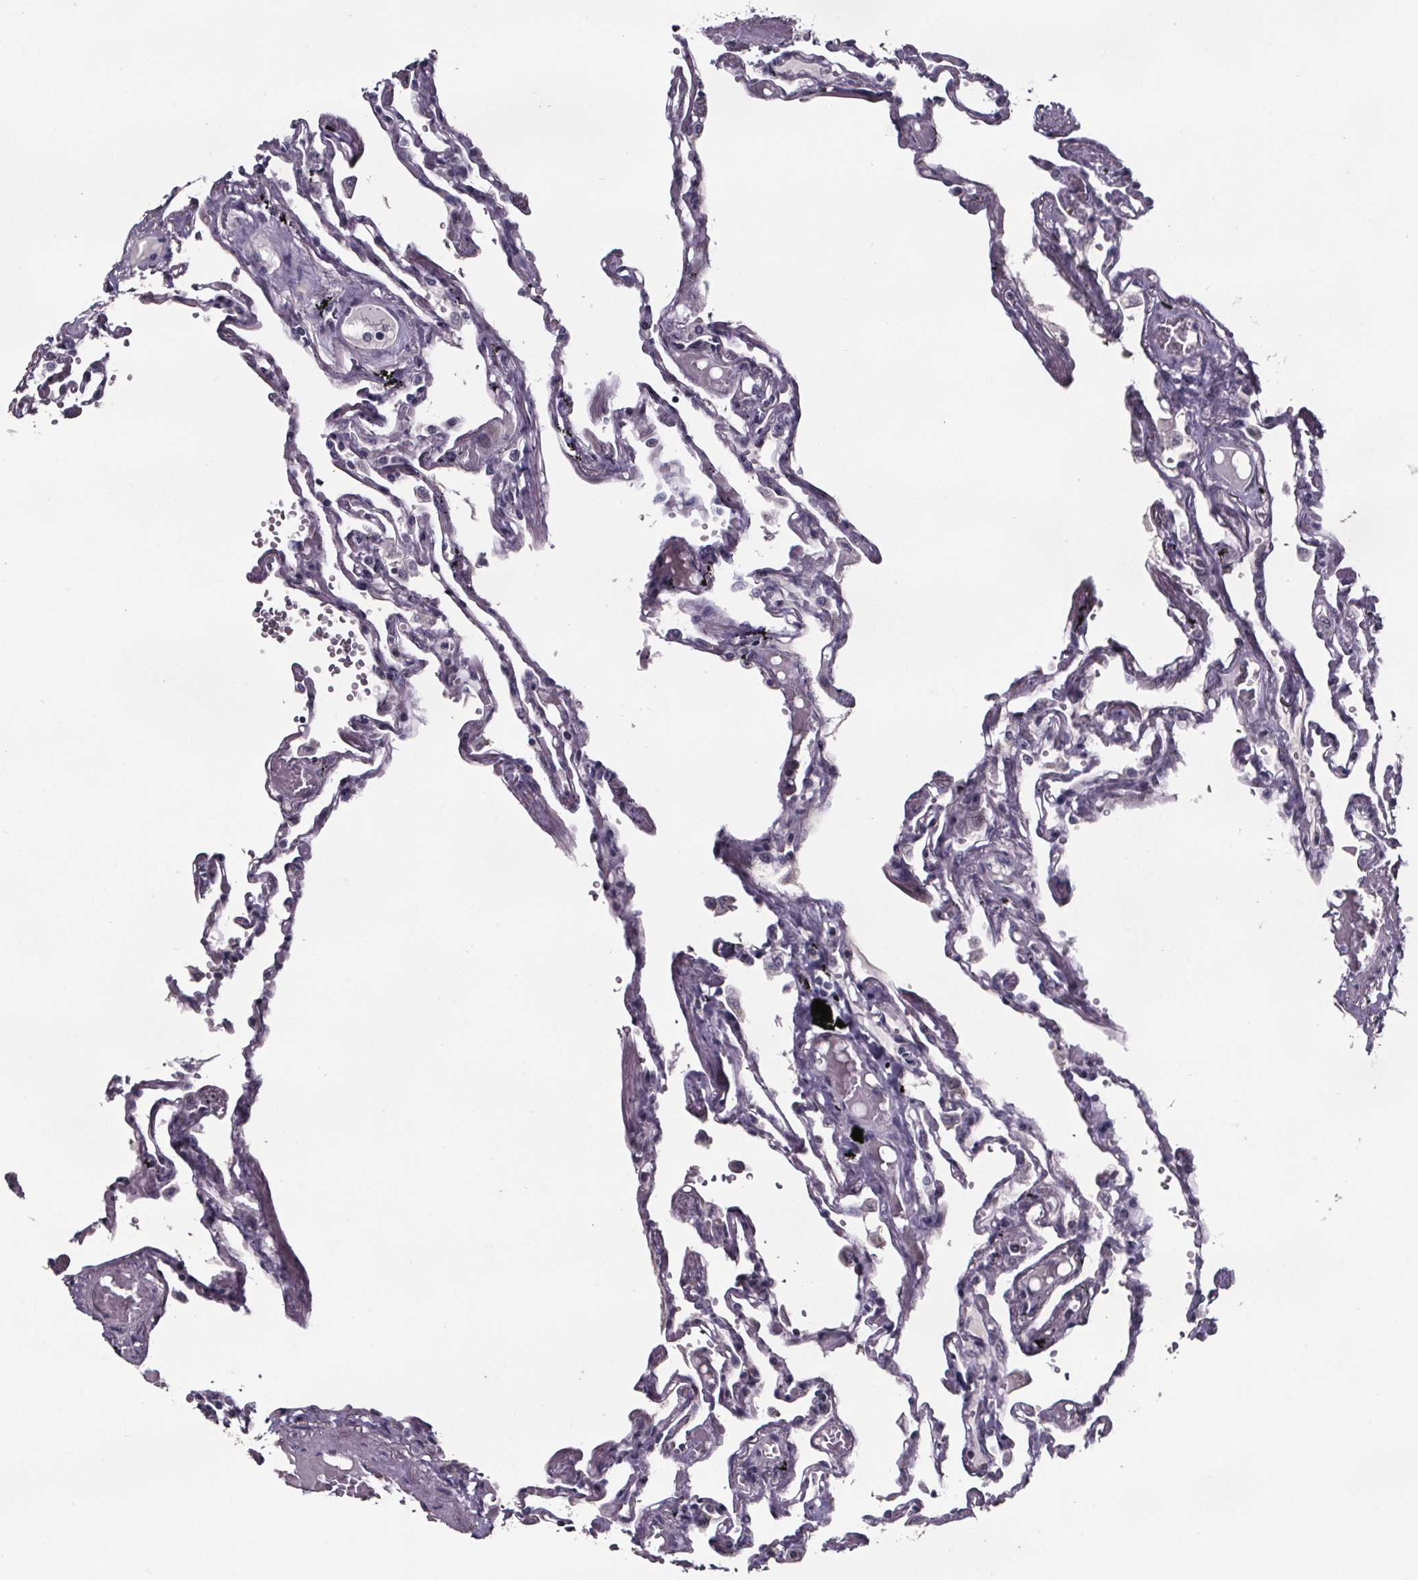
{"staining": {"intensity": "negative", "quantity": "none", "location": "none"}, "tissue": "lung", "cell_type": "Alveolar cells", "image_type": "normal", "snomed": [{"axis": "morphology", "description": "Normal tissue, NOS"}, {"axis": "morphology", "description": "Adenocarcinoma, NOS"}, {"axis": "topography", "description": "Cartilage tissue"}, {"axis": "topography", "description": "Lung"}], "caption": "Protein analysis of unremarkable lung shows no significant staining in alveolar cells.", "gene": "AR", "patient": {"sex": "female", "age": 67}}